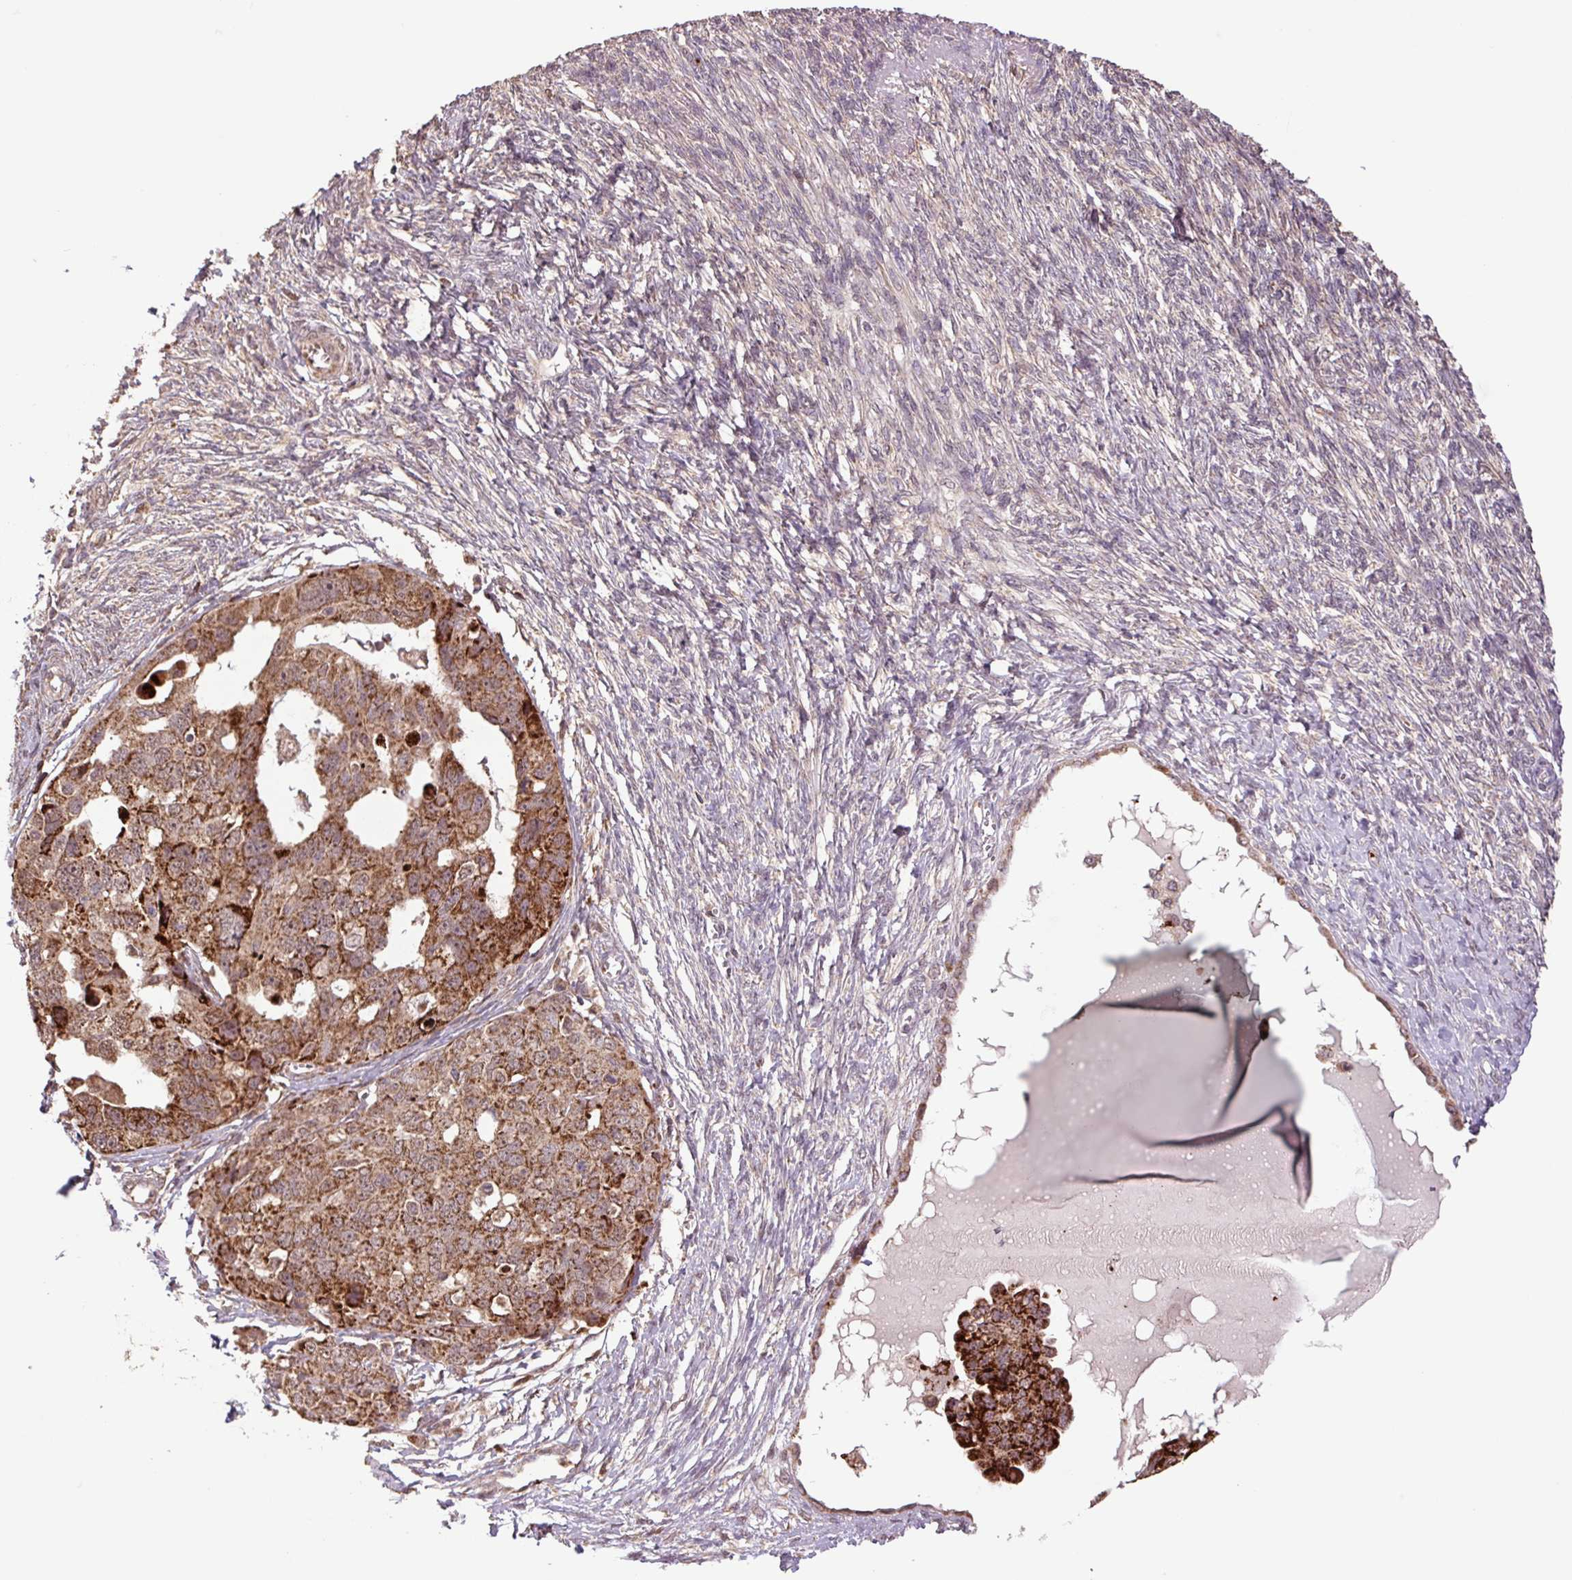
{"staining": {"intensity": "strong", "quantity": ">75%", "location": "cytoplasmic/membranous"}, "tissue": "ovarian cancer", "cell_type": "Tumor cells", "image_type": "cancer", "snomed": [{"axis": "morphology", "description": "Carcinoma, endometroid"}, {"axis": "topography", "description": "Ovary"}], "caption": "Brown immunohistochemical staining in endometroid carcinoma (ovarian) shows strong cytoplasmic/membranous expression in approximately >75% of tumor cells.", "gene": "TMEM160", "patient": {"sex": "female", "age": 70}}